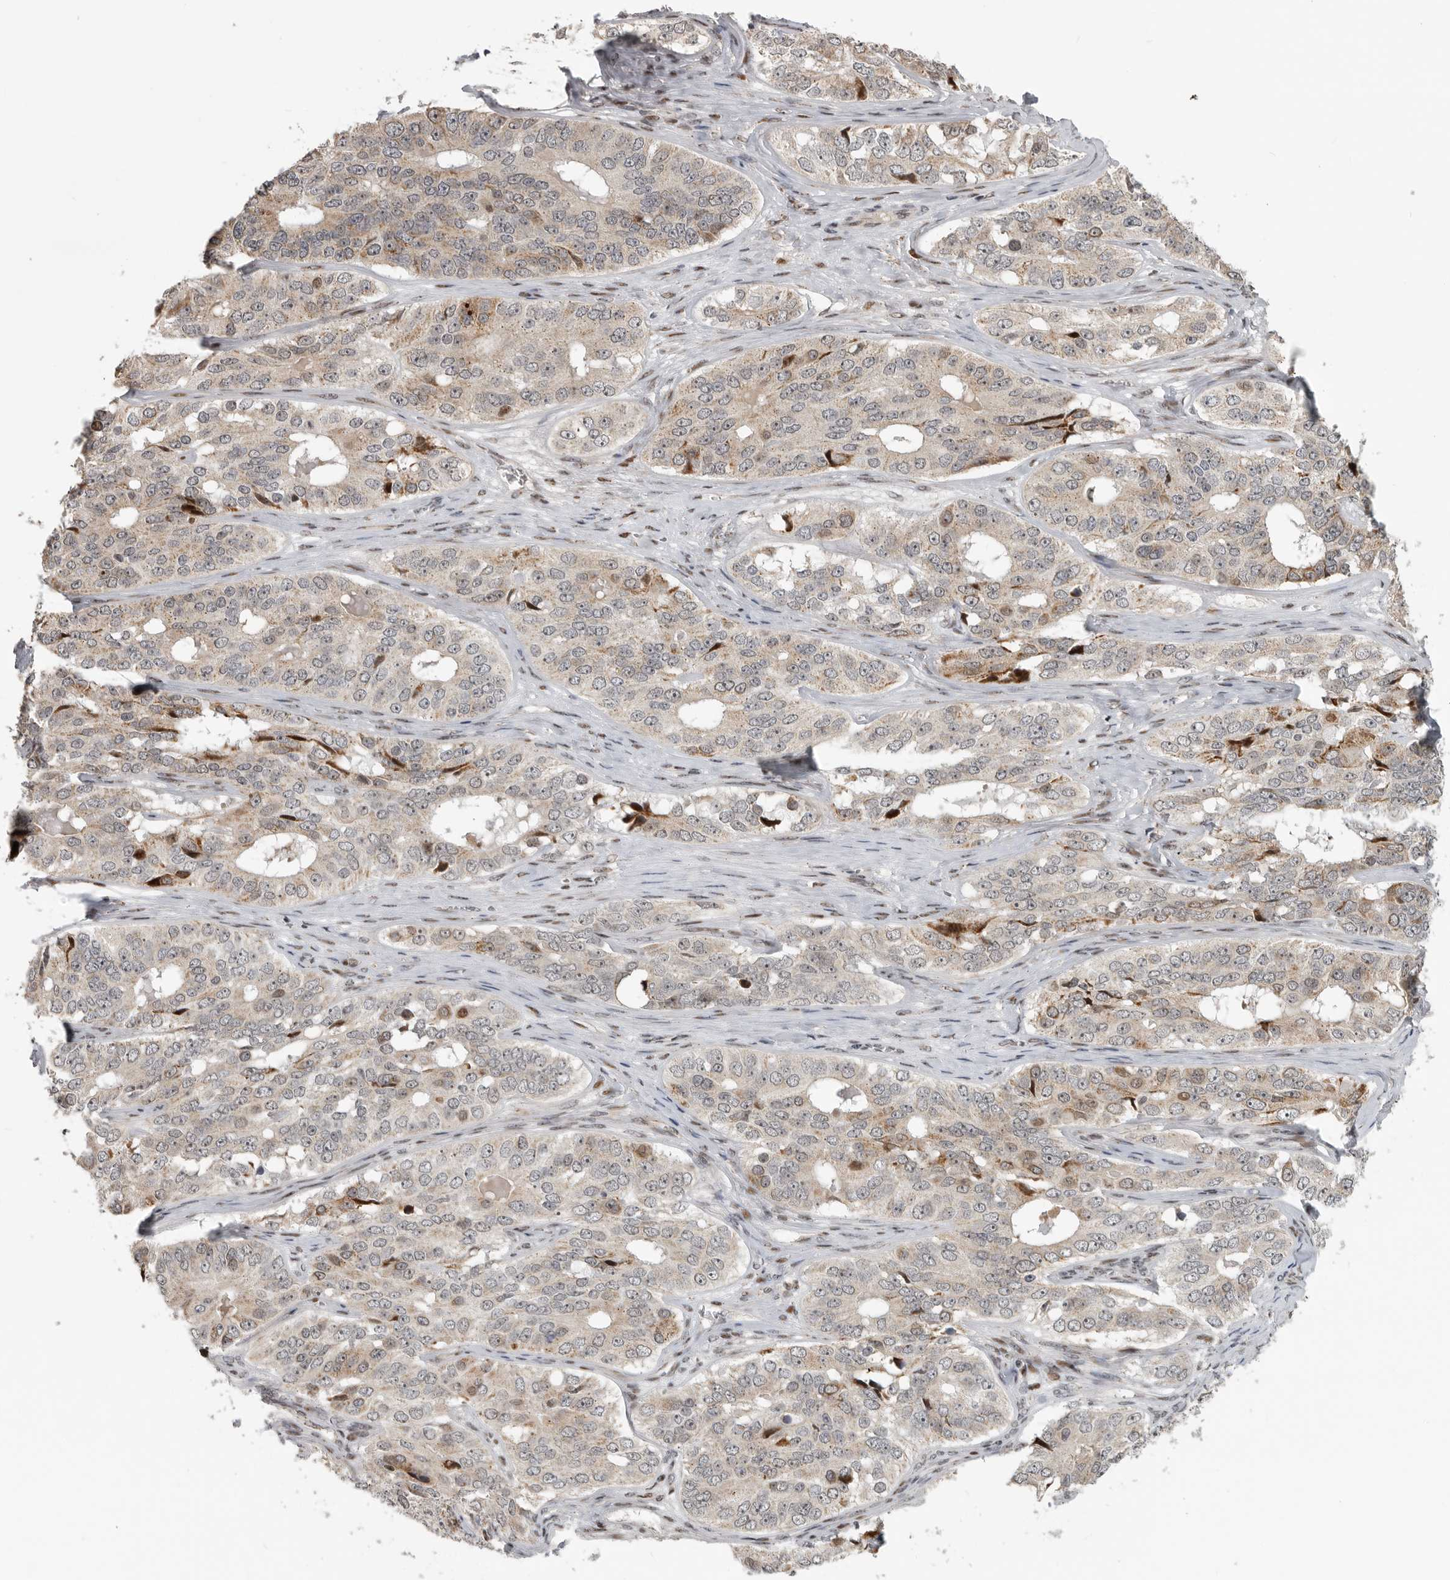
{"staining": {"intensity": "weak", "quantity": "25%-75%", "location": "cytoplasmic/membranous,nuclear"}, "tissue": "ovarian cancer", "cell_type": "Tumor cells", "image_type": "cancer", "snomed": [{"axis": "morphology", "description": "Carcinoma, endometroid"}, {"axis": "topography", "description": "Ovary"}], "caption": "This histopathology image demonstrates ovarian cancer stained with IHC to label a protein in brown. The cytoplasmic/membranous and nuclear of tumor cells show weak positivity for the protein. Nuclei are counter-stained blue.", "gene": "PCMTD1", "patient": {"sex": "female", "age": 51}}